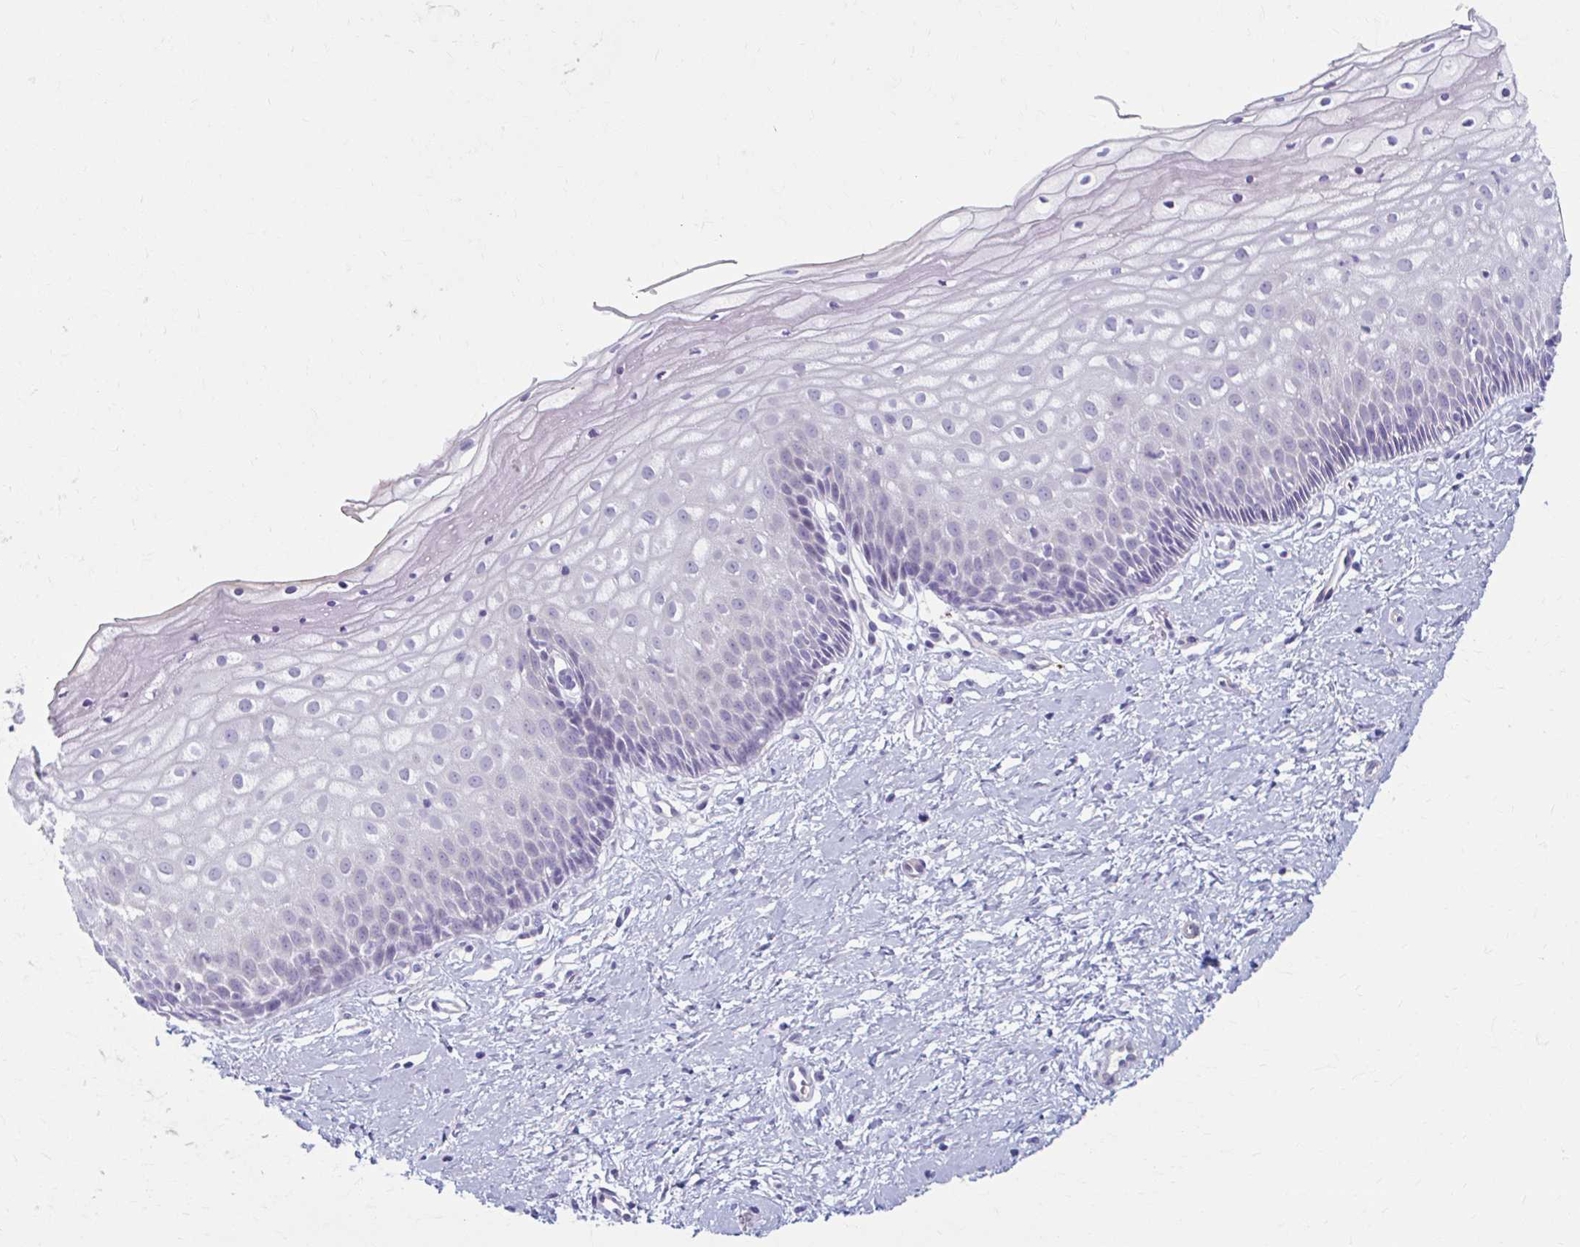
{"staining": {"intensity": "negative", "quantity": "none", "location": "none"}, "tissue": "cervix", "cell_type": "Glandular cells", "image_type": "normal", "snomed": [{"axis": "morphology", "description": "Normal tissue, NOS"}, {"axis": "topography", "description": "Cervix"}], "caption": "The micrograph shows no staining of glandular cells in normal cervix.", "gene": "C12orf71", "patient": {"sex": "female", "age": 36}}